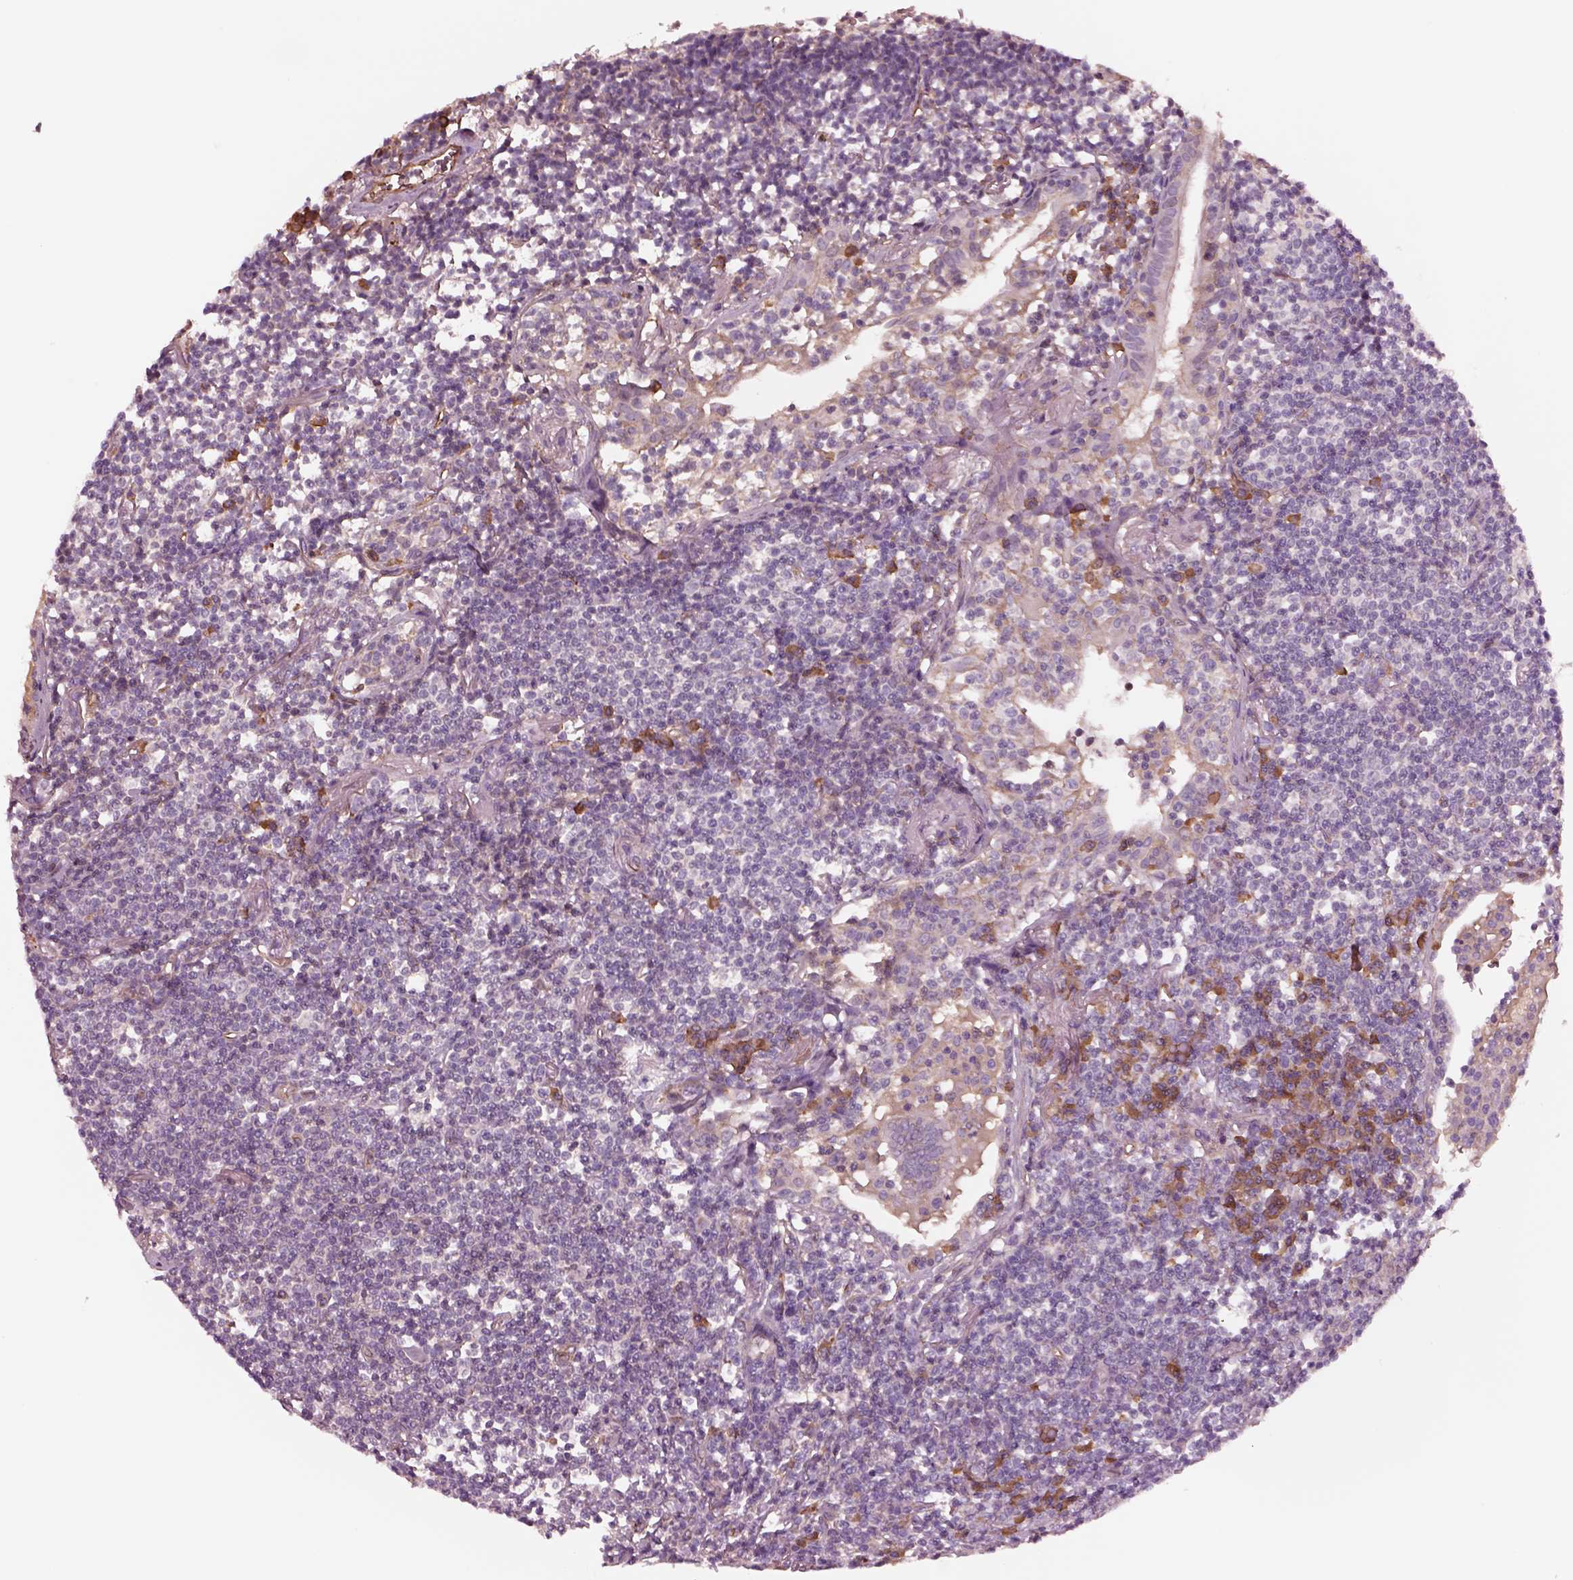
{"staining": {"intensity": "negative", "quantity": "none", "location": "none"}, "tissue": "lymphoma", "cell_type": "Tumor cells", "image_type": "cancer", "snomed": [{"axis": "morphology", "description": "Malignant lymphoma, non-Hodgkin's type, Low grade"}, {"axis": "topography", "description": "Lung"}], "caption": "Malignant lymphoma, non-Hodgkin's type (low-grade) stained for a protein using IHC exhibits no positivity tumor cells.", "gene": "HTR1B", "patient": {"sex": "female", "age": 71}}